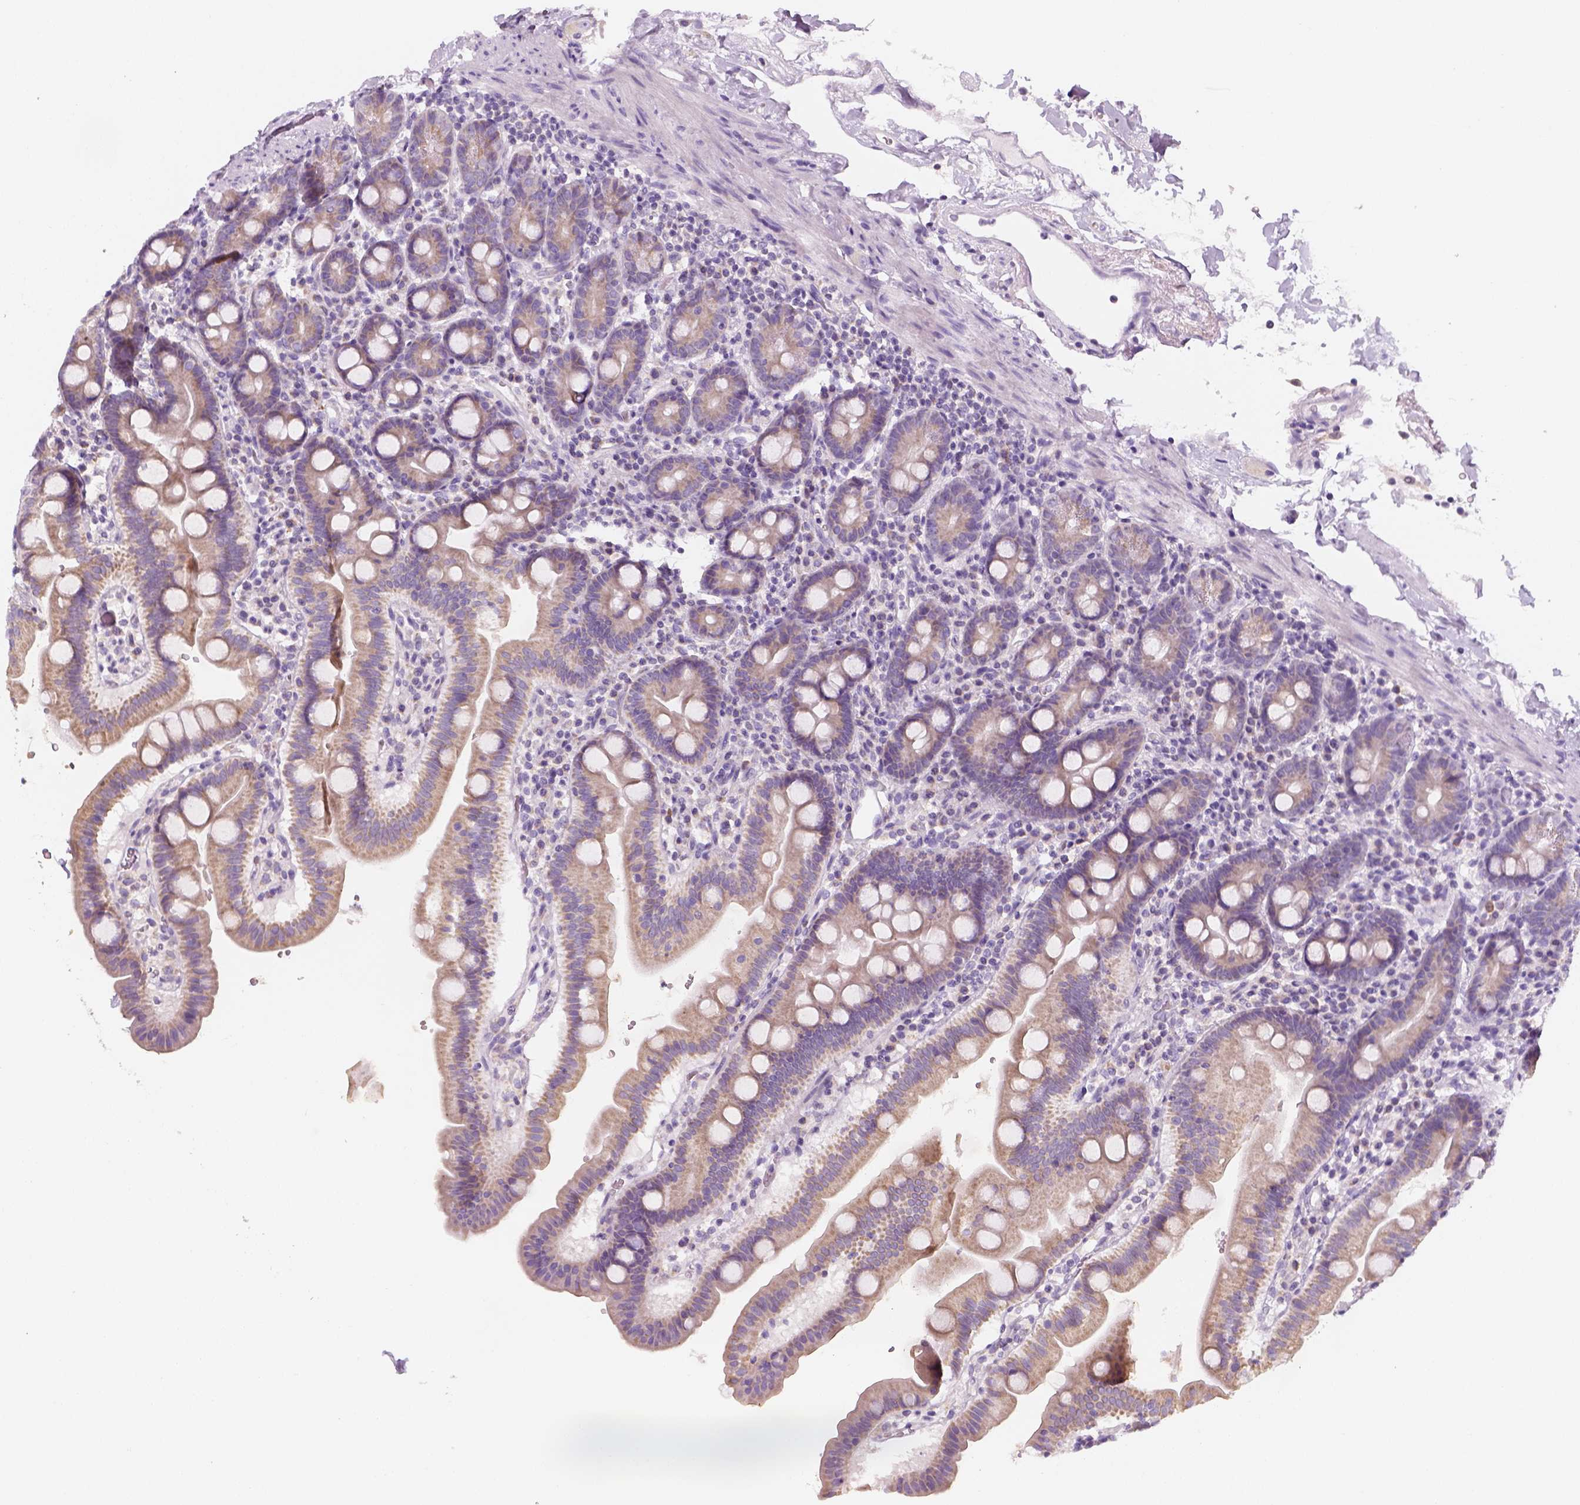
{"staining": {"intensity": "moderate", "quantity": ">75%", "location": "cytoplasmic/membranous"}, "tissue": "duodenum", "cell_type": "Glandular cells", "image_type": "normal", "snomed": [{"axis": "morphology", "description": "Normal tissue, NOS"}, {"axis": "topography", "description": "Duodenum"}], "caption": "Immunohistochemistry (IHC) micrograph of normal human duodenum stained for a protein (brown), which reveals medium levels of moderate cytoplasmic/membranous positivity in approximately >75% of glandular cells.", "gene": "AWAT2", "patient": {"sex": "male", "age": 59}}